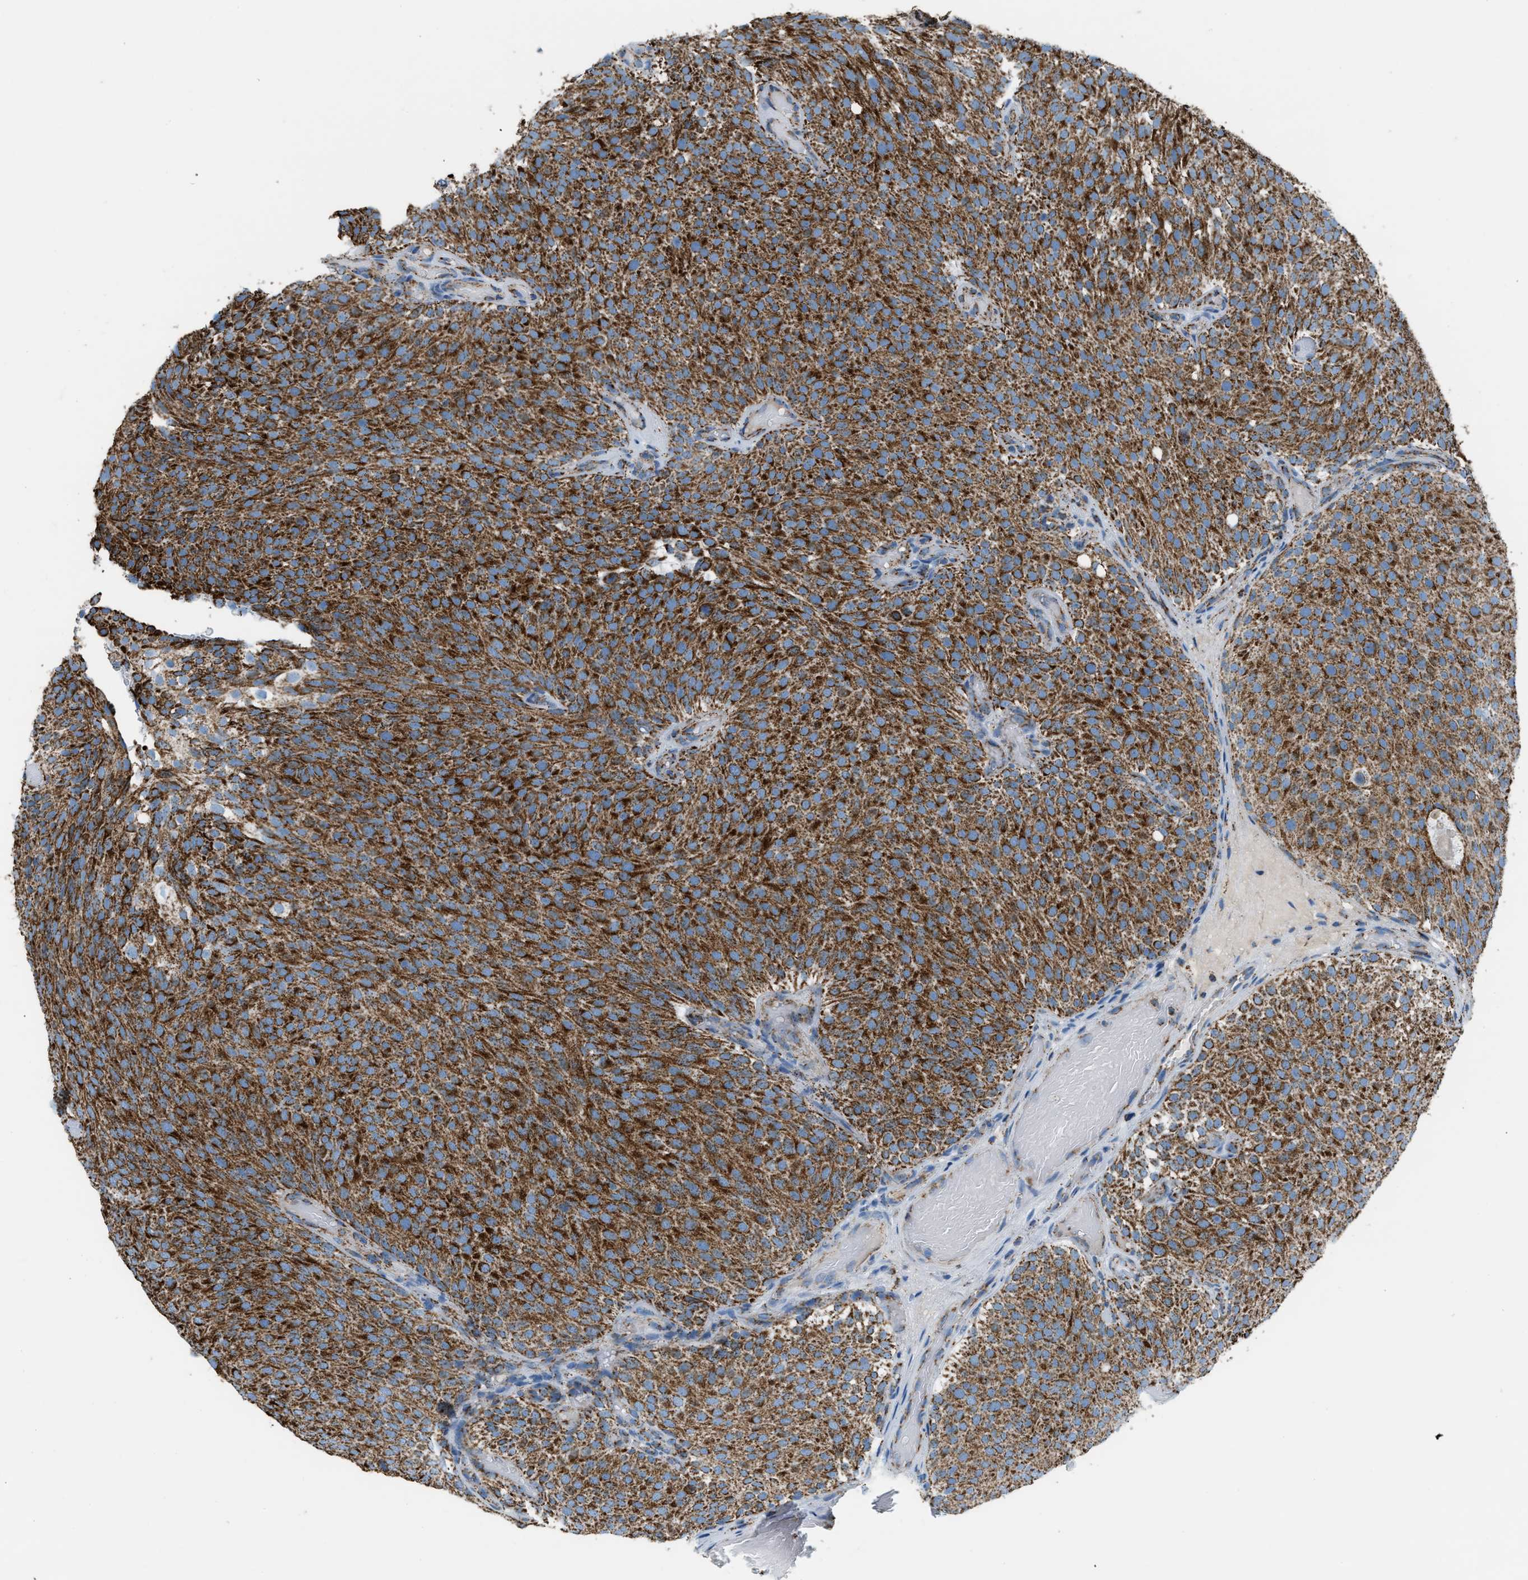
{"staining": {"intensity": "strong", "quantity": ">75%", "location": "cytoplasmic/membranous"}, "tissue": "urothelial cancer", "cell_type": "Tumor cells", "image_type": "cancer", "snomed": [{"axis": "morphology", "description": "Urothelial carcinoma, Low grade"}, {"axis": "topography", "description": "Urinary bladder"}], "caption": "The micrograph reveals staining of urothelial carcinoma (low-grade), revealing strong cytoplasmic/membranous protein staining (brown color) within tumor cells. (Stains: DAB in brown, nuclei in blue, Microscopy: brightfield microscopy at high magnification).", "gene": "MDH2", "patient": {"sex": "male", "age": 78}}